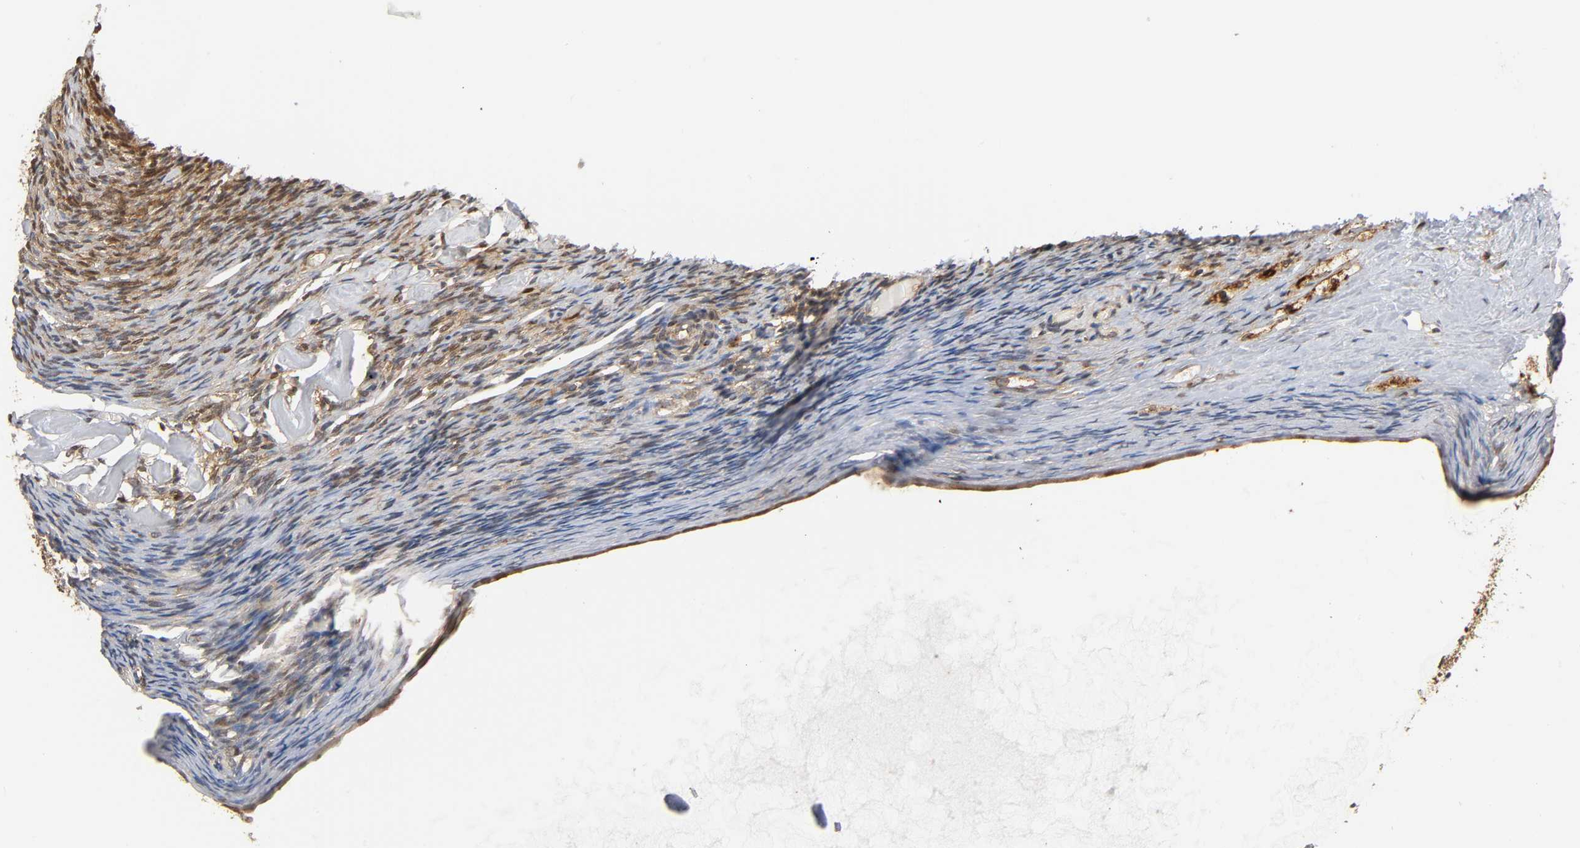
{"staining": {"intensity": "moderate", "quantity": "25%-75%", "location": "cytoplasmic/membranous,nuclear"}, "tissue": "ovary", "cell_type": "Ovarian stroma cells", "image_type": "normal", "snomed": [{"axis": "morphology", "description": "Normal tissue, NOS"}, {"axis": "topography", "description": "Ovary"}], "caption": "This image shows IHC staining of normal human ovary, with medium moderate cytoplasmic/membranous,nuclear expression in about 25%-75% of ovarian stroma cells.", "gene": "ANXA11", "patient": {"sex": "female", "age": 60}}